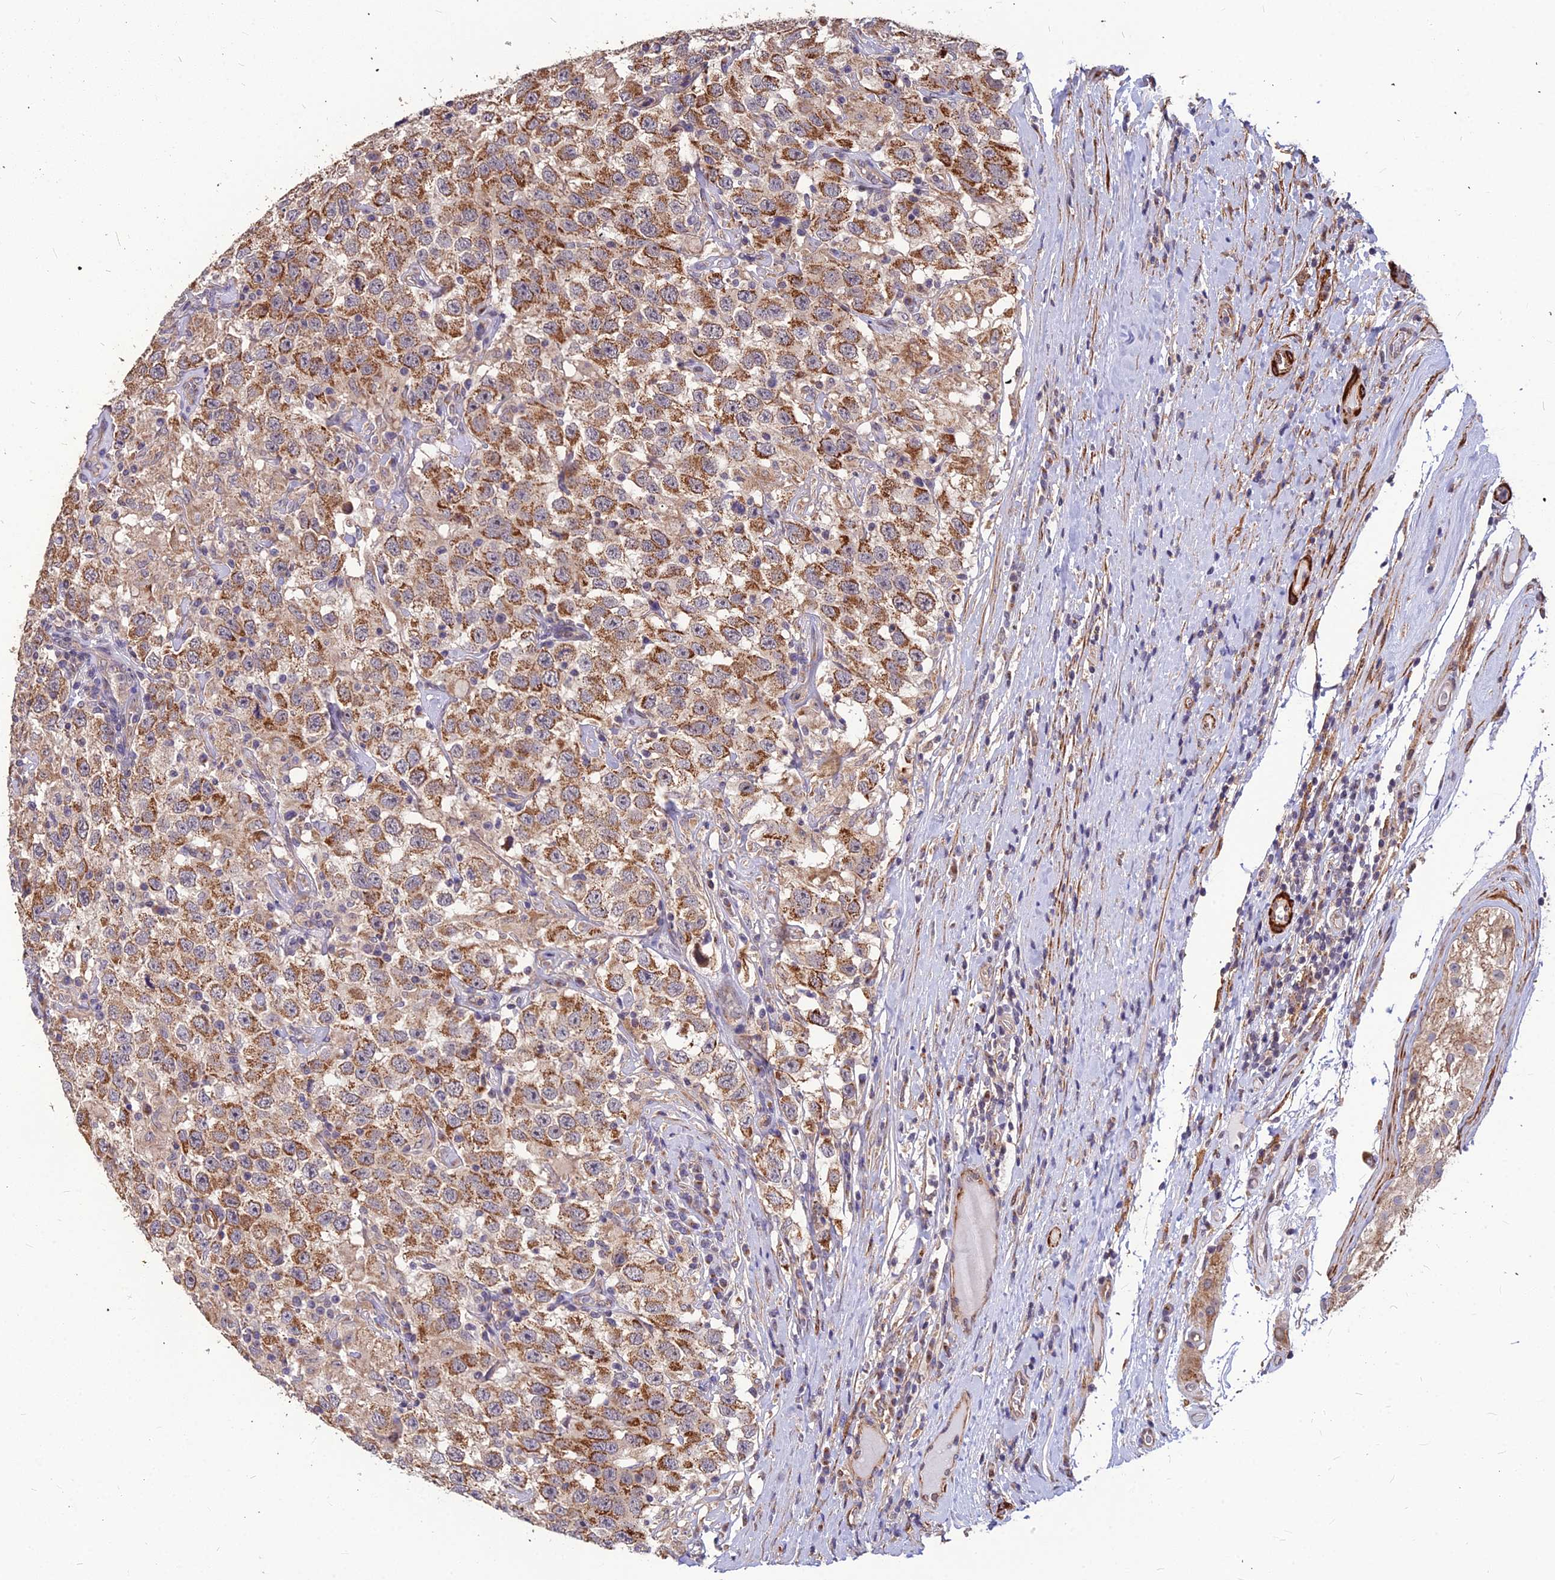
{"staining": {"intensity": "moderate", "quantity": ">75%", "location": "cytoplasmic/membranous"}, "tissue": "testis cancer", "cell_type": "Tumor cells", "image_type": "cancer", "snomed": [{"axis": "morphology", "description": "Seminoma, NOS"}, {"axis": "topography", "description": "Testis"}], "caption": "Immunohistochemical staining of human testis seminoma demonstrates medium levels of moderate cytoplasmic/membranous protein positivity in approximately >75% of tumor cells. Using DAB (brown) and hematoxylin (blue) stains, captured at high magnification using brightfield microscopy.", "gene": "LEKR1", "patient": {"sex": "male", "age": 41}}